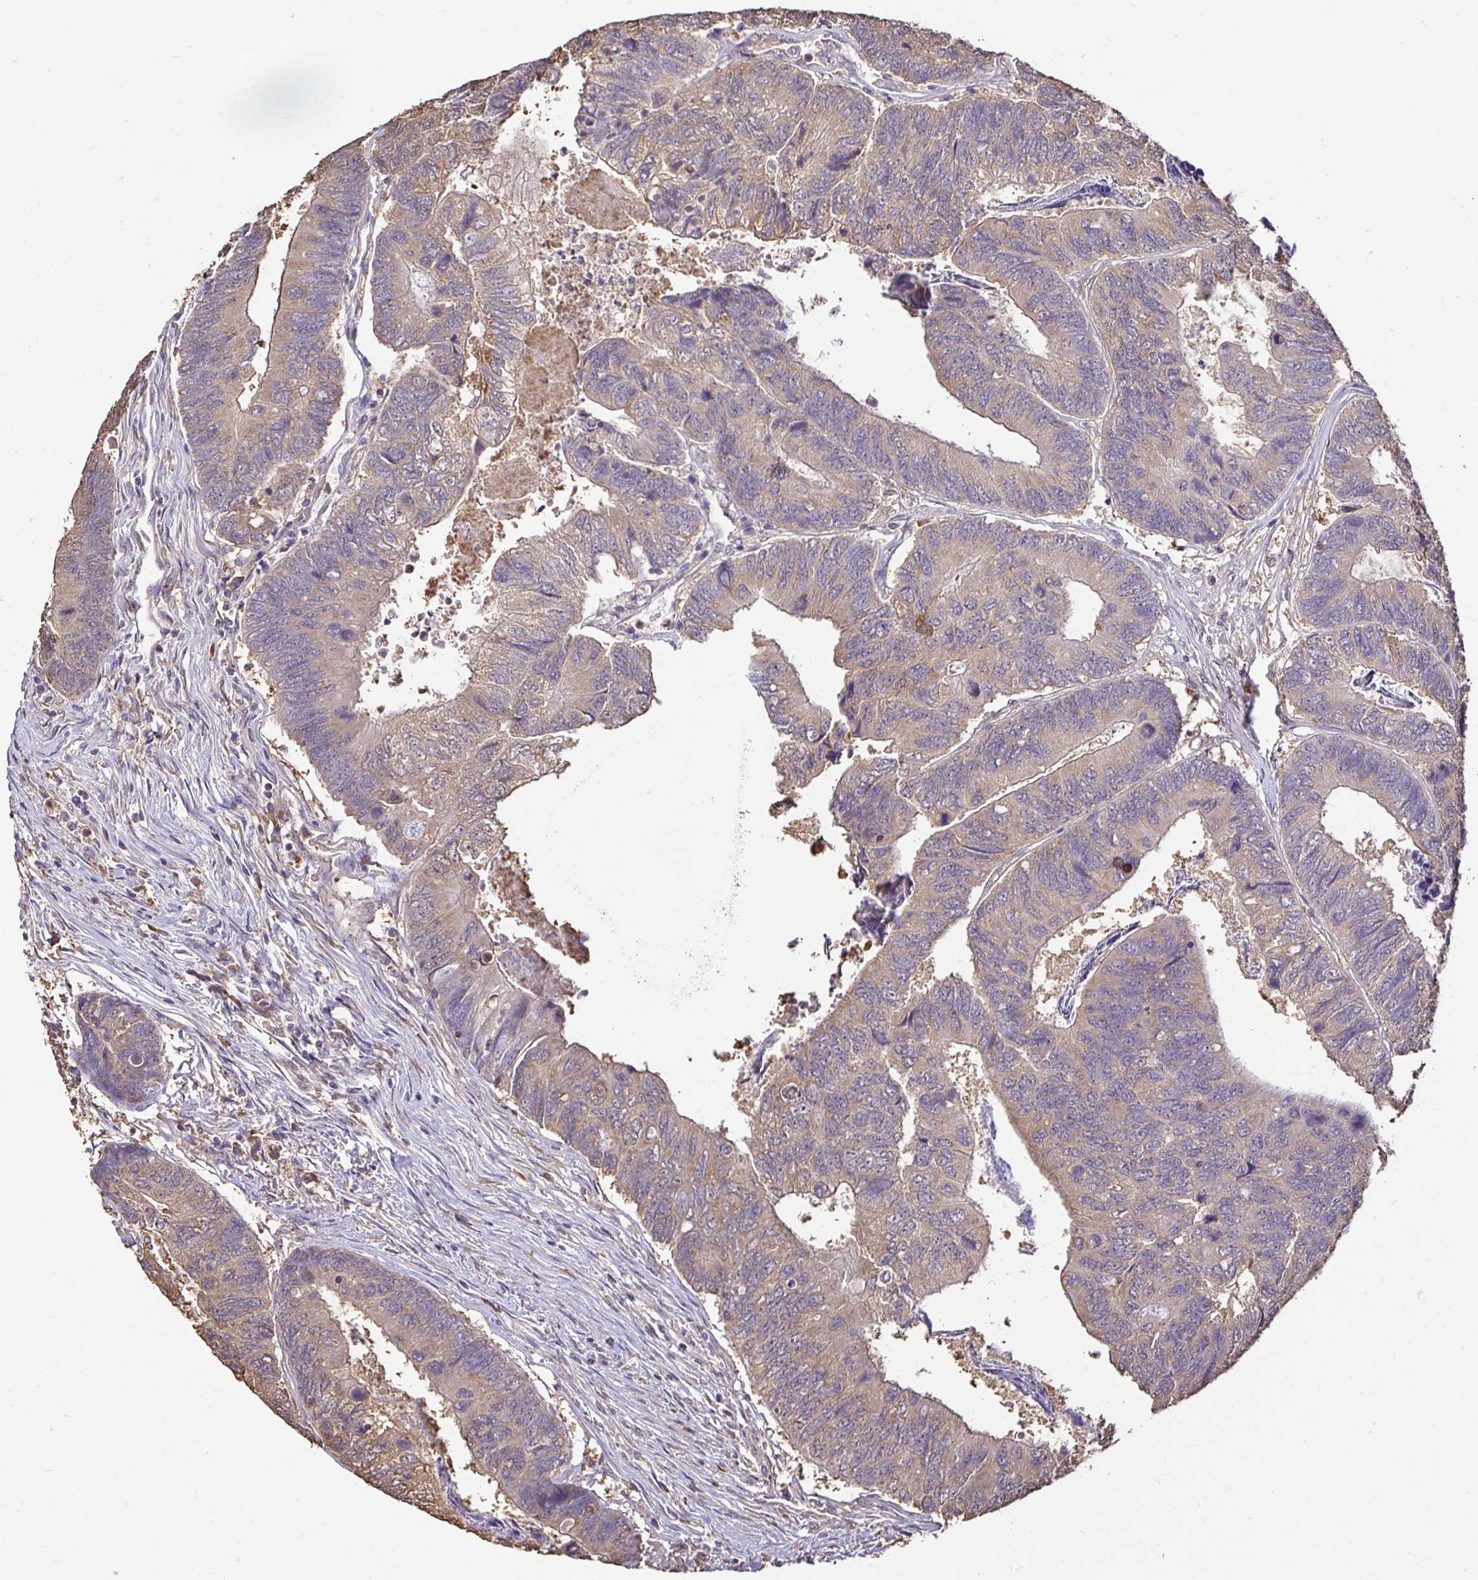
{"staining": {"intensity": "weak", "quantity": "<25%", "location": "cytoplasmic/membranous"}, "tissue": "colorectal cancer", "cell_type": "Tumor cells", "image_type": "cancer", "snomed": [{"axis": "morphology", "description": "Adenocarcinoma, NOS"}, {"axis": "topography", "description": "Colon"}], "caption": "There is no significant expression in tumor cells of colorectal cancer. (Stains: DAB (3,3'-diaminobenzidine) immunohistochemistry (IHC) with hematoxylin counter stain, Microscopy: brightfield microscopy at high magnification).", "gene": "MAPK8IP3", "patient": {"sex": "female", "age": 67}}